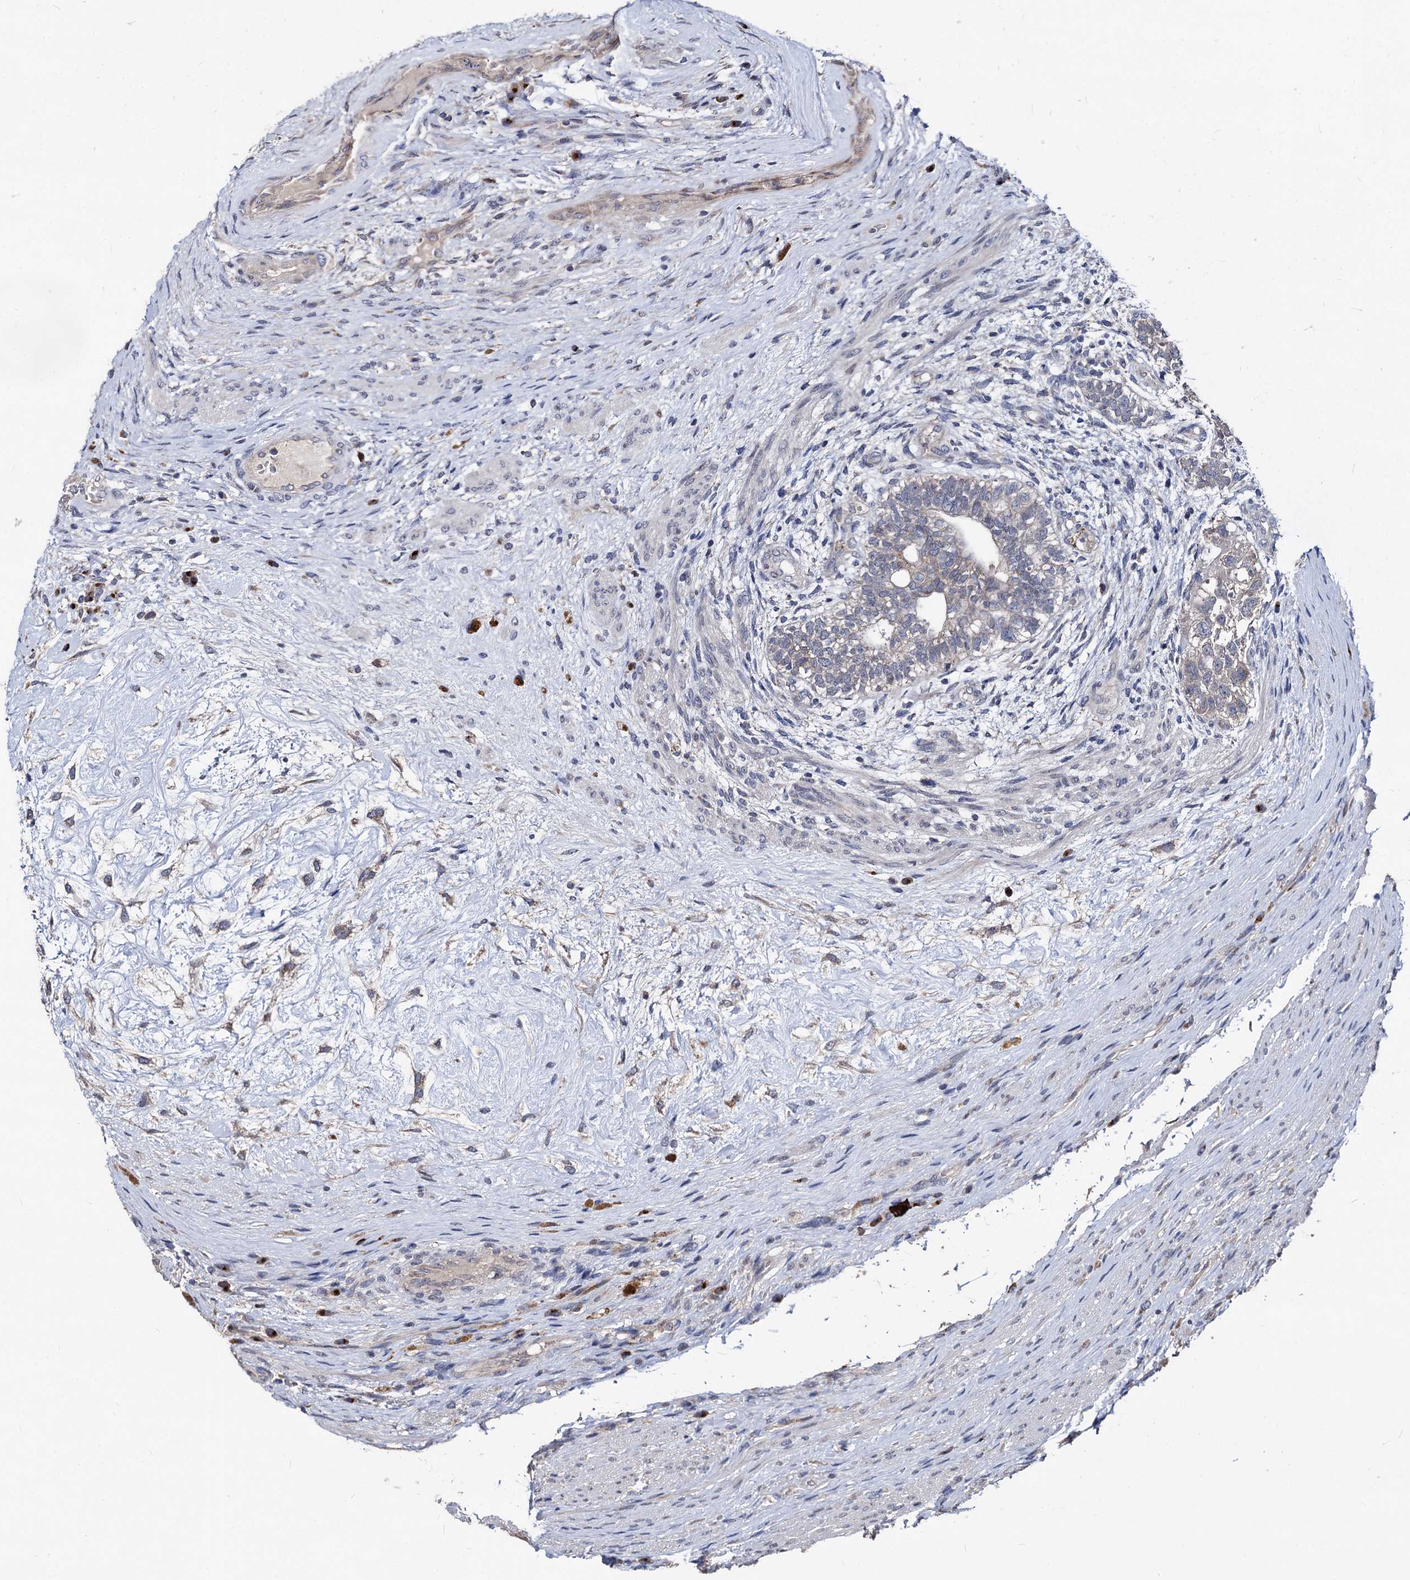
{"staining": {"intensity": "moderate", "quantity": "<25%", "location": "cytoplasmic/membranous"}, "tissue": "testis cancer", "cell_type": "Tumor cells", "image_type": "cancer", "snomed": [{"axis": "morphology", "description": "Carcinoma, Embryonal, NOS"}, {"axis": "topography", "description": "Testis"}], "caption": "Testis embryonal carcinoma stained with IHC demonstrates moderate cytoplasmic/membranous positivity in about <25% of tumor cells. Nuclei are stained in blue.", "gene": "SMAGP", "patient": {"sex": "male", "age": 26}}